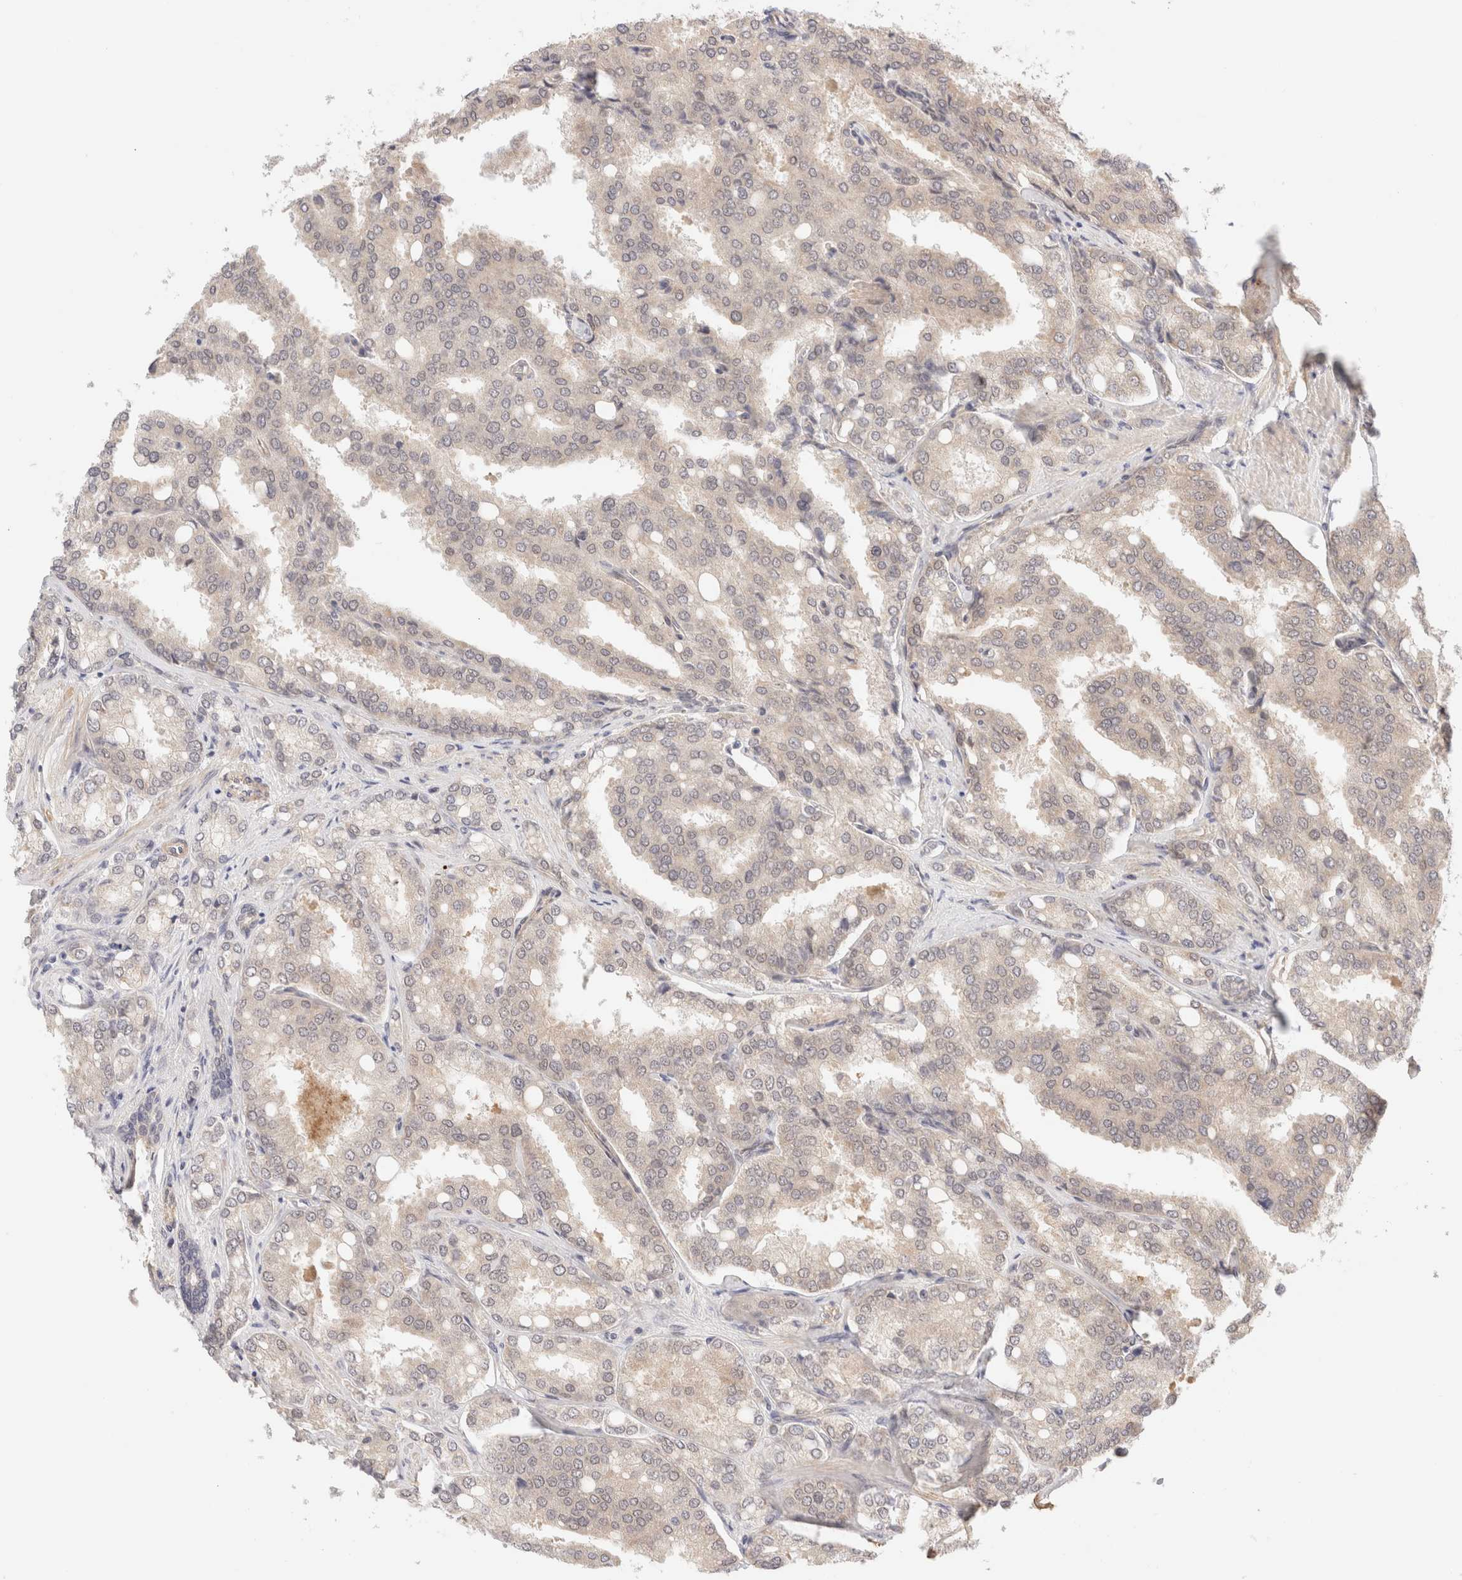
{"staining": {"intensity": "weak", "quantity": "<25%", "location": "cytoplasmic/membranous"}, "tissue": "prostate cancer", "cell_type": "Tumor cells", "image_type": "cancer", "snomed": [{"axis": "morphology", "description": "Adenocarcinoma, High grade"}, {"axis": "topography", "description": "Prostate"}], "caption": "This image is of prostate cancer (adenocarcinoma (high-grade)) stained with immunohistochemistry (IHC) to label a protein in brown with the nuclei are counter-stained blue. There is no staining in tumor cells.", "gene": "BRPF3", "patient": {"sex": "male", "age": 50}}